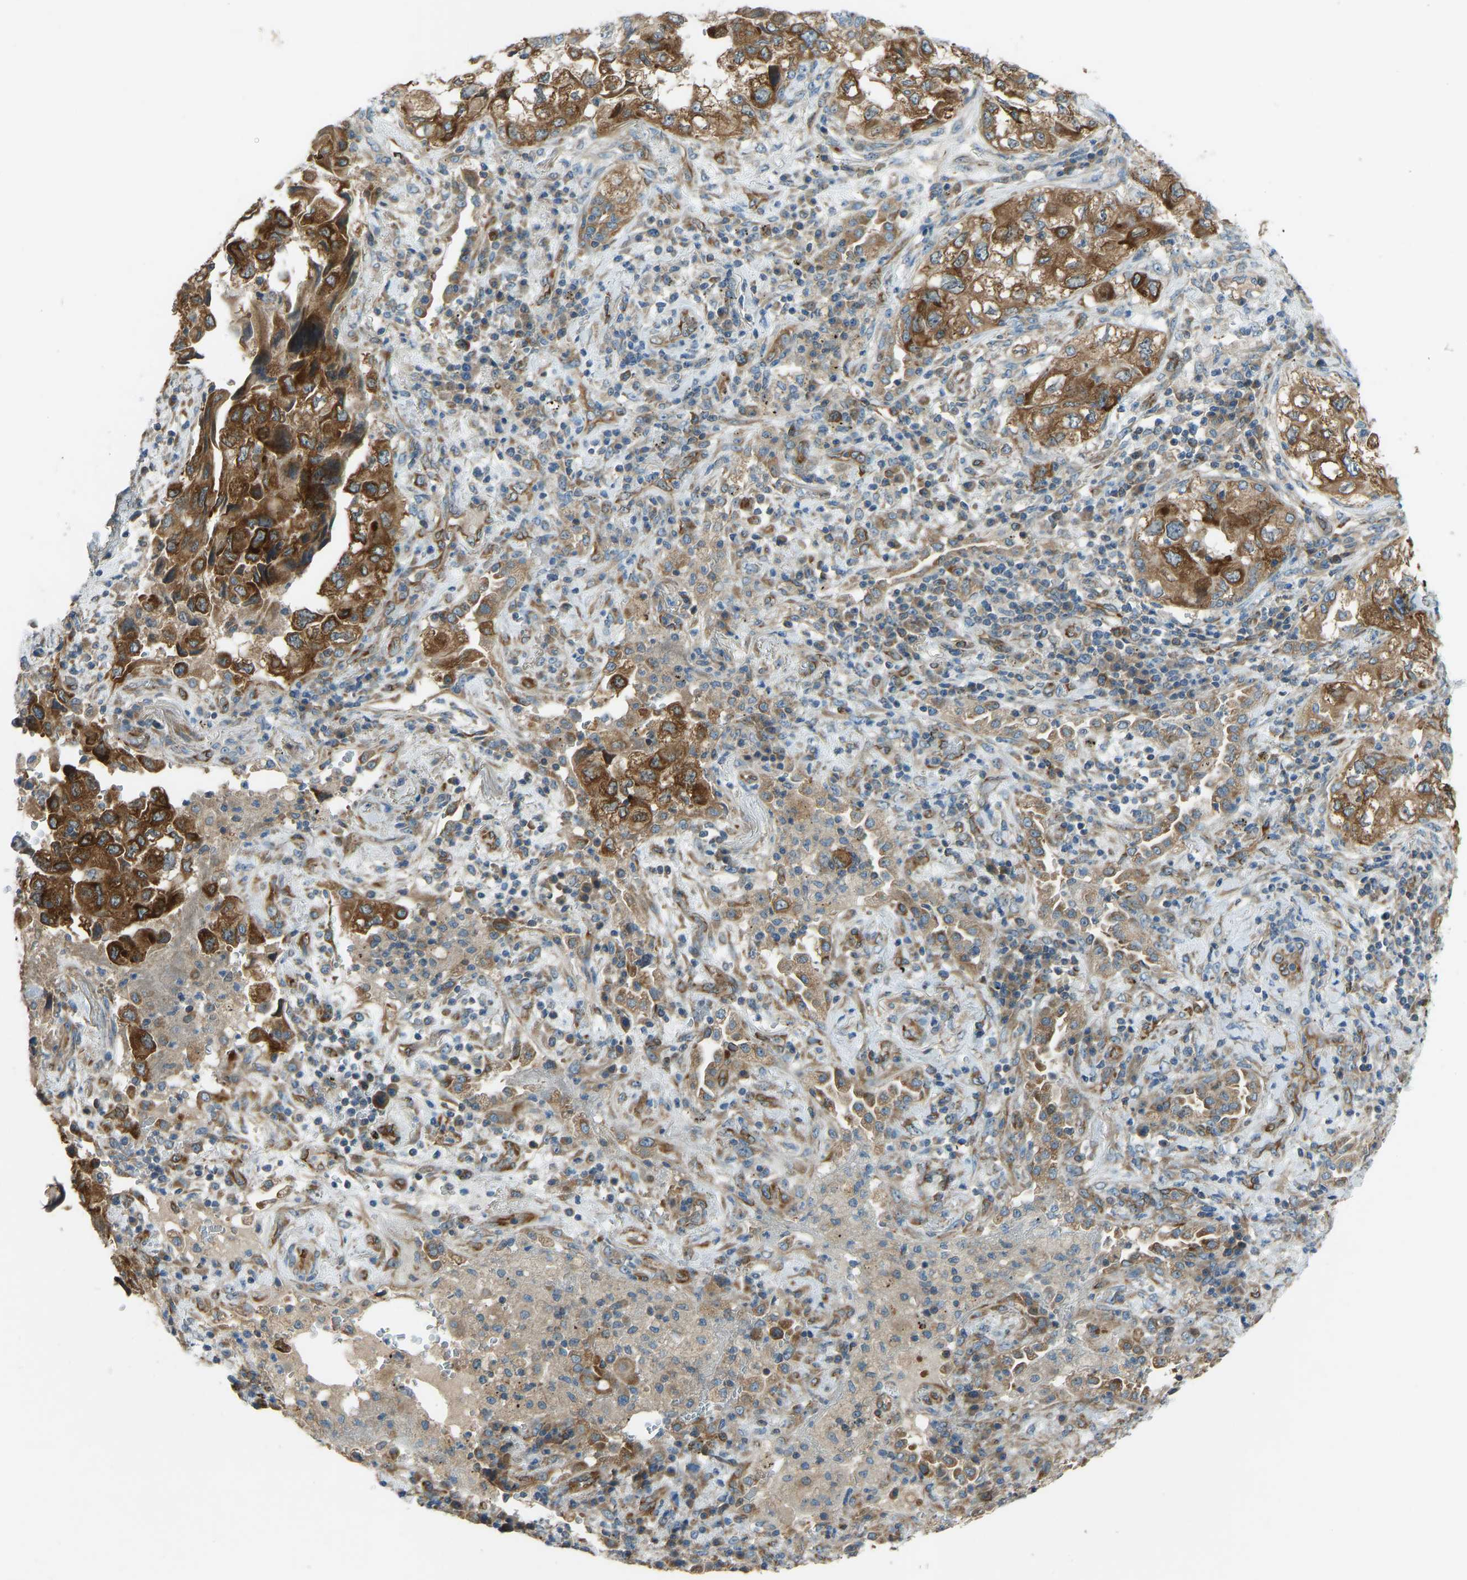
{"staining": {"intensity": "strong", "quantity": ">75%", "location": "cytoplasmic/membranous"}, "tissue": "lung cancer", "cell_type": "Tumor cells", "image_type": "cancer", "snomed": [{"axis": "morphology", "description": "Adenocarcinoma, NOS"}, {"axis": "topography", "description": "Lung"}], "caption": "Lung adenocarcinoma was stained to show a protein in brown. There is high levels of strong cytoplasmic/membranous expression in about >75% of tumor cells.", "gene": "STAU2", "patient": {"sex": "male", "age": 64}}